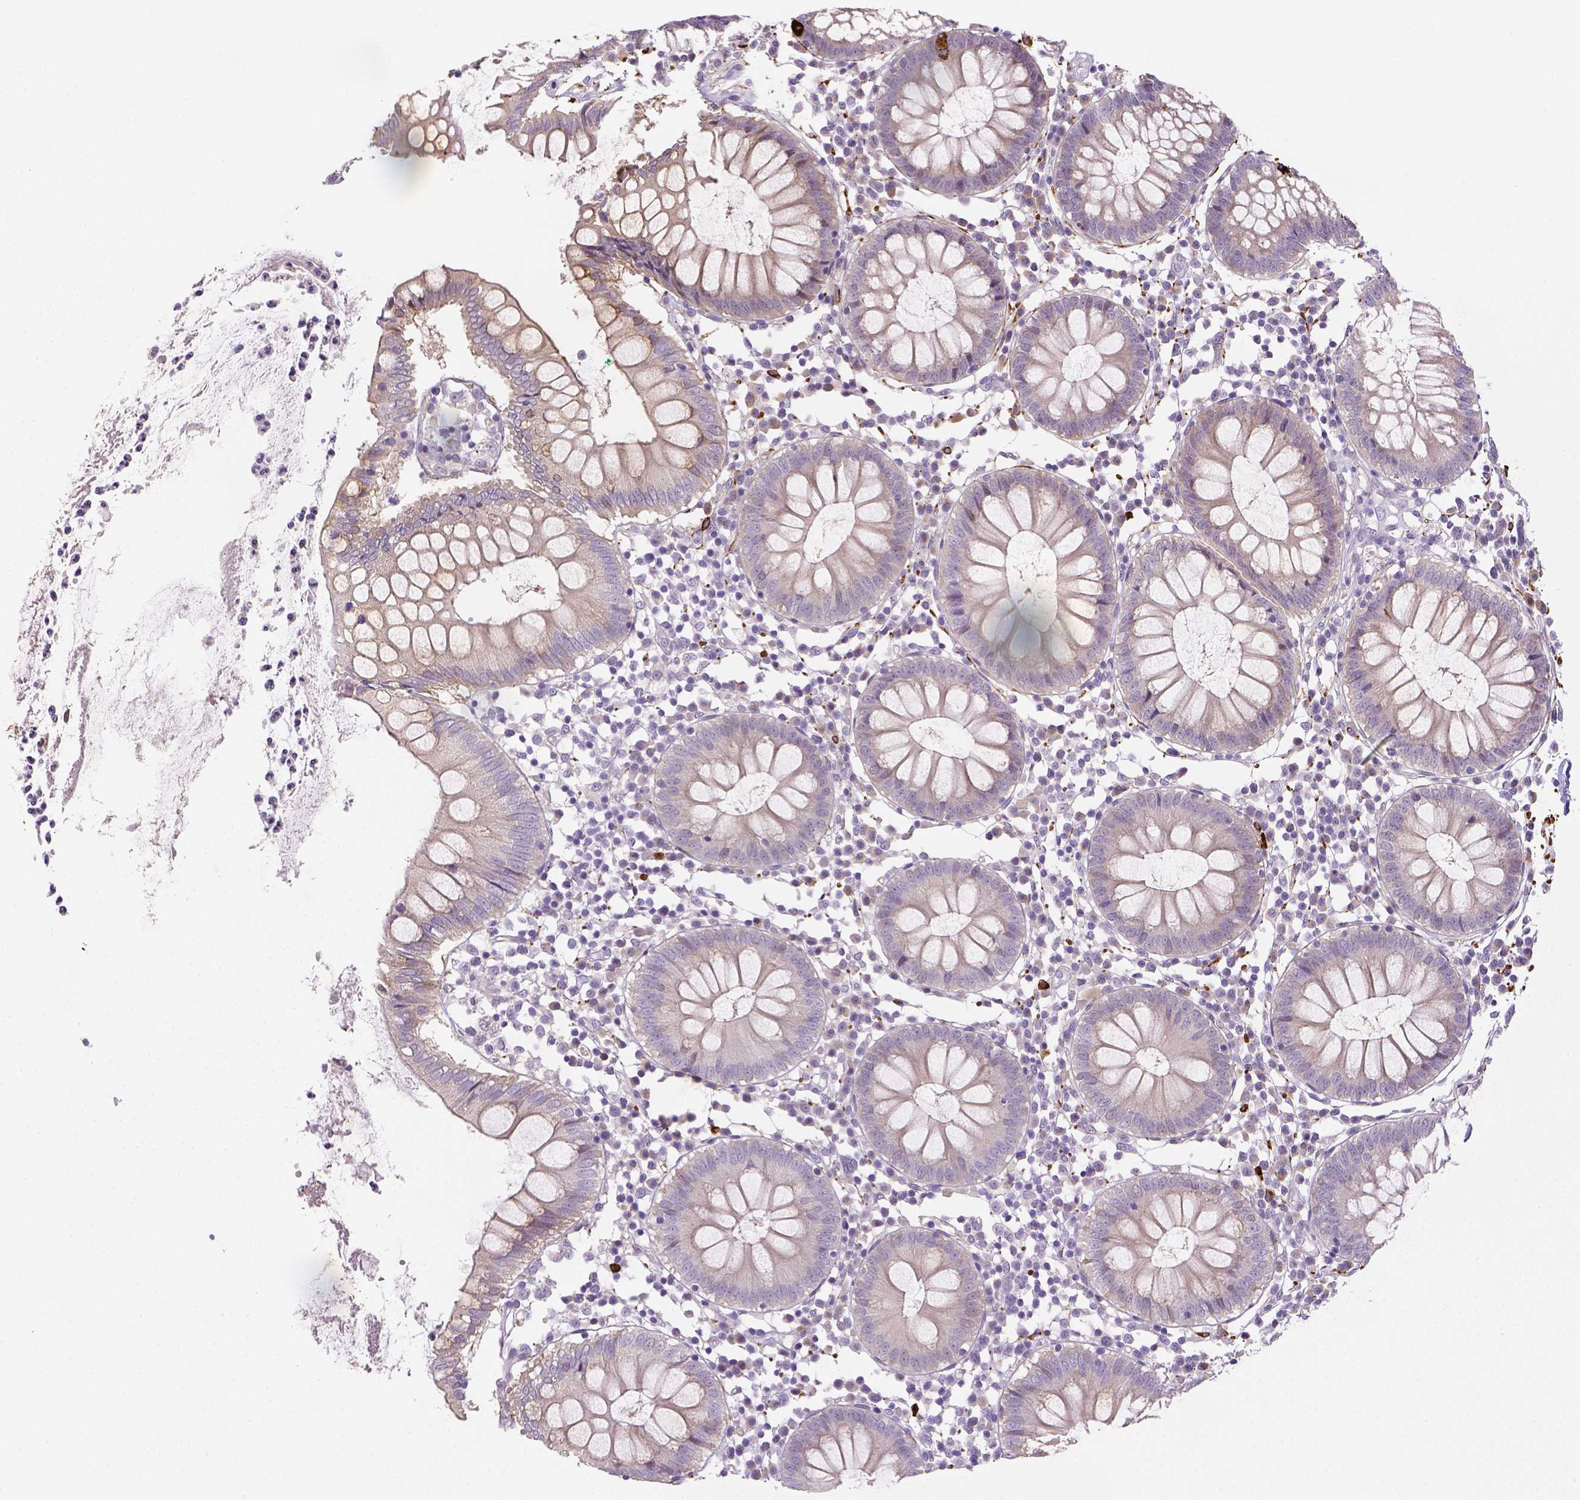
{"staining": {"intensity": "negative", "quantity": "none", "location": "none"}, "tissue": "colon", "cell_type": "Endothelial cells", "image_type": "normal", "snomed": [{"axis": "morphology", "description": "Normal tissue, NOS"}, {"axis": "morphology", "description": "Adenocarcinoma, NOS"}, {"axis": "topography", "description": "Colon"}], "caption": "High magnification brightfield microscopy of unremarkable colon stained with DAB (3,3'-diaminobenzidine) (brown) and counterstained with hematoxylin (blue): endothelial cells show no significant staining.", "gene": "CACNB1", "patient": {"sex": "male", "age": 83}}